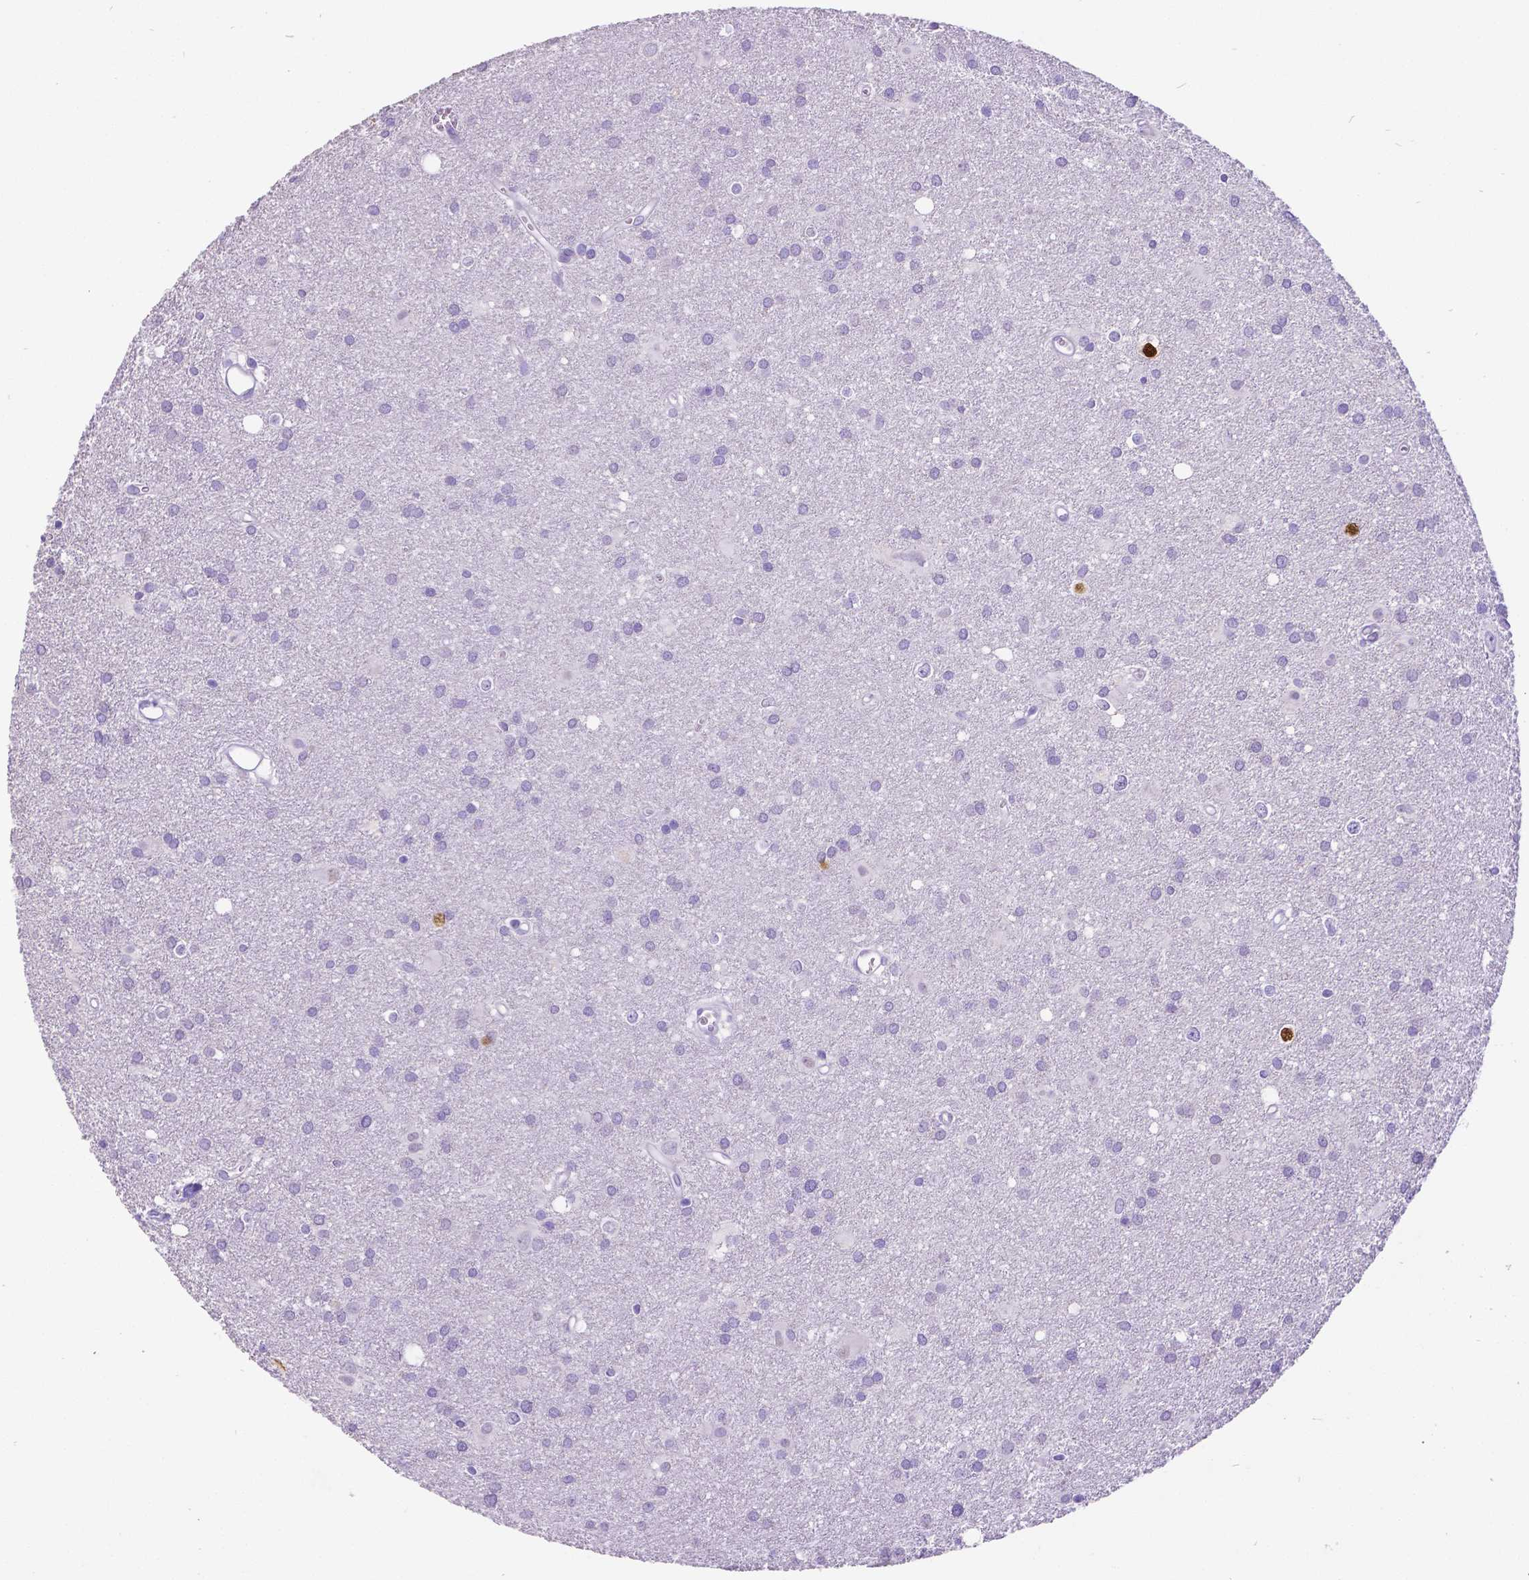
{"staining": {"intensity": "negative", "quantity": "none", "location": "none"}, "tissue": "glioma", "cell_type": "Tumor cells", "image_type": "cancer", "snomed": [{"axis": "morphology", "description": "Glioma, malignant, Low grade"}, {"axis": "topography", "description": "Brain"}], "caption": "A photomicrograph of human malignant glioma (low-grade) is negative for staining in tumor cells. (Stains: DAB IHC with hematoxylin counter stain, Microscopy: brightfield microscopy at high magnification).", "gene": "SATB2", "patient": {"sex": "male", "age": 58}}